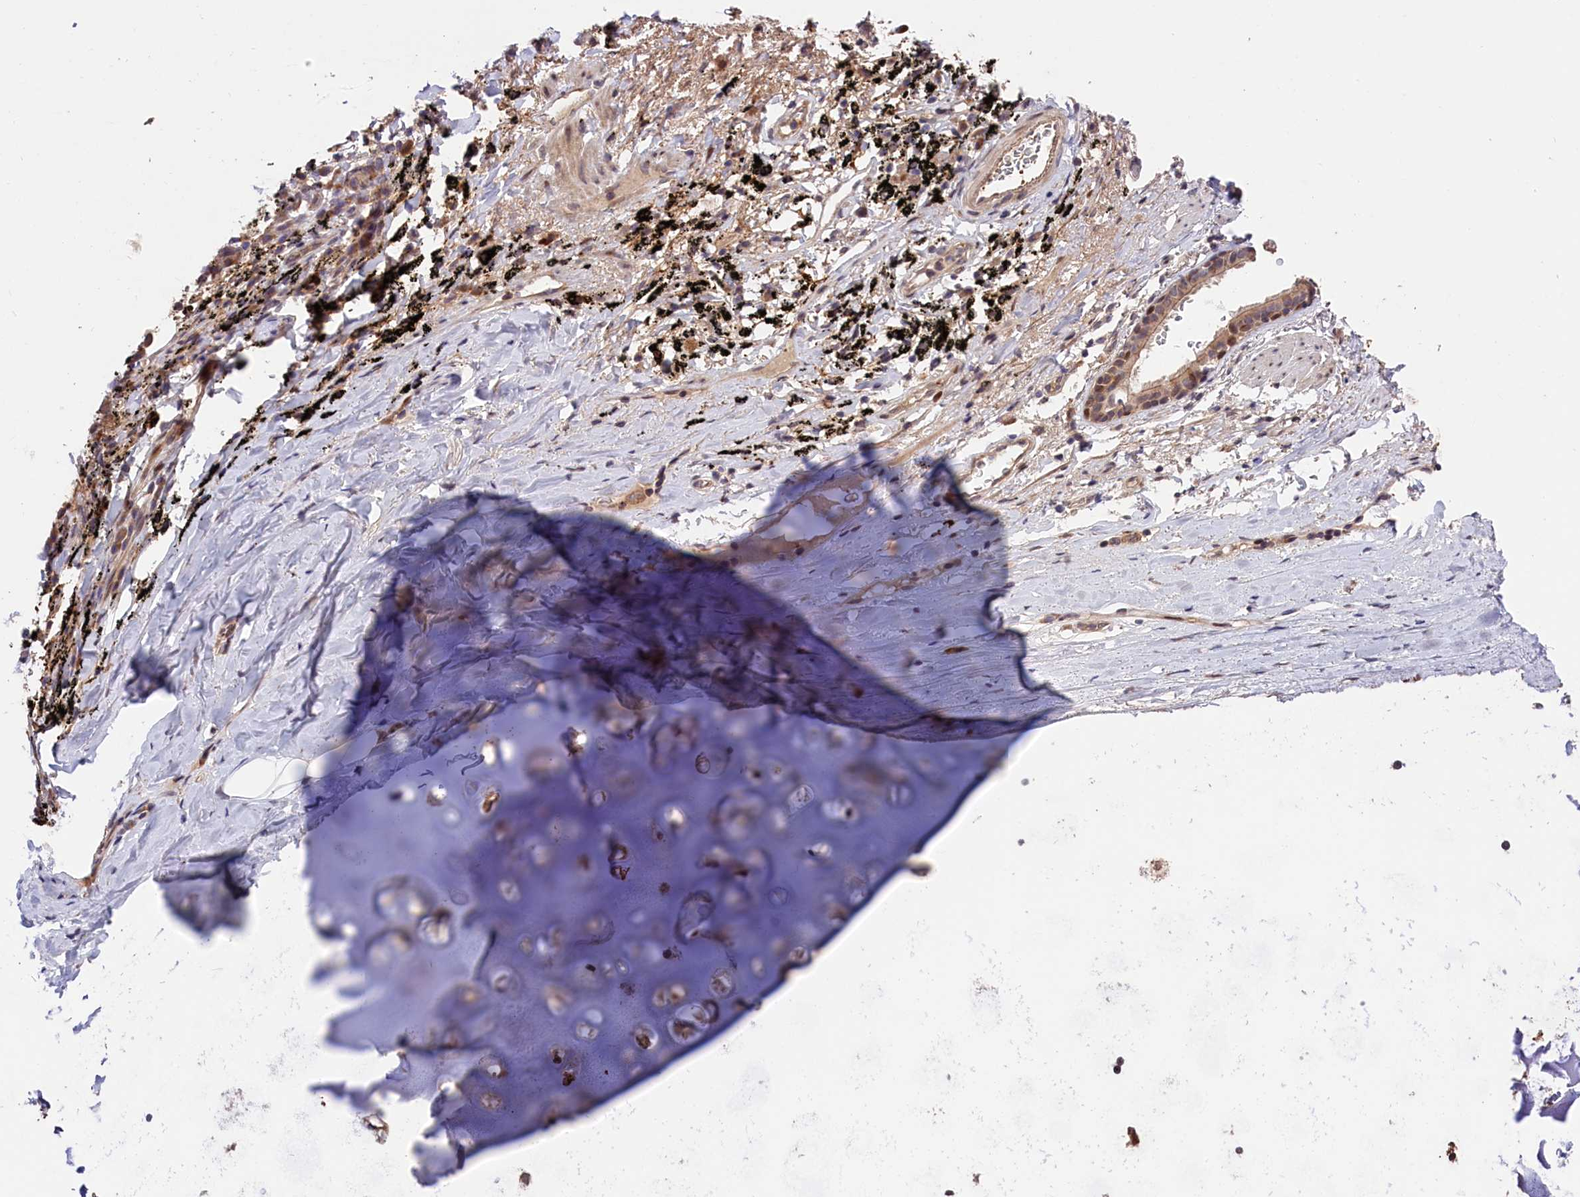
{"staining": {"intensity": "negative", "quantity": "none", "location": "none"}, "tissue": "adipose tissue", "cell_type": "Adipocytes", "image_type": "normal", "snomed": [{"axis": "morphology", "description": "Normal tissue, NOS"}, {"axis": "topography", "description": "Lymph node"}, {"axis": "topography", "description": "Bronchus"}], "caption": "Immunohistochemical staining of unremarkable adipose tissue displays no significant positivity in adipocytes.", "gene": "CACNA1H", "patient": {"sex": "male", "age": 63}}